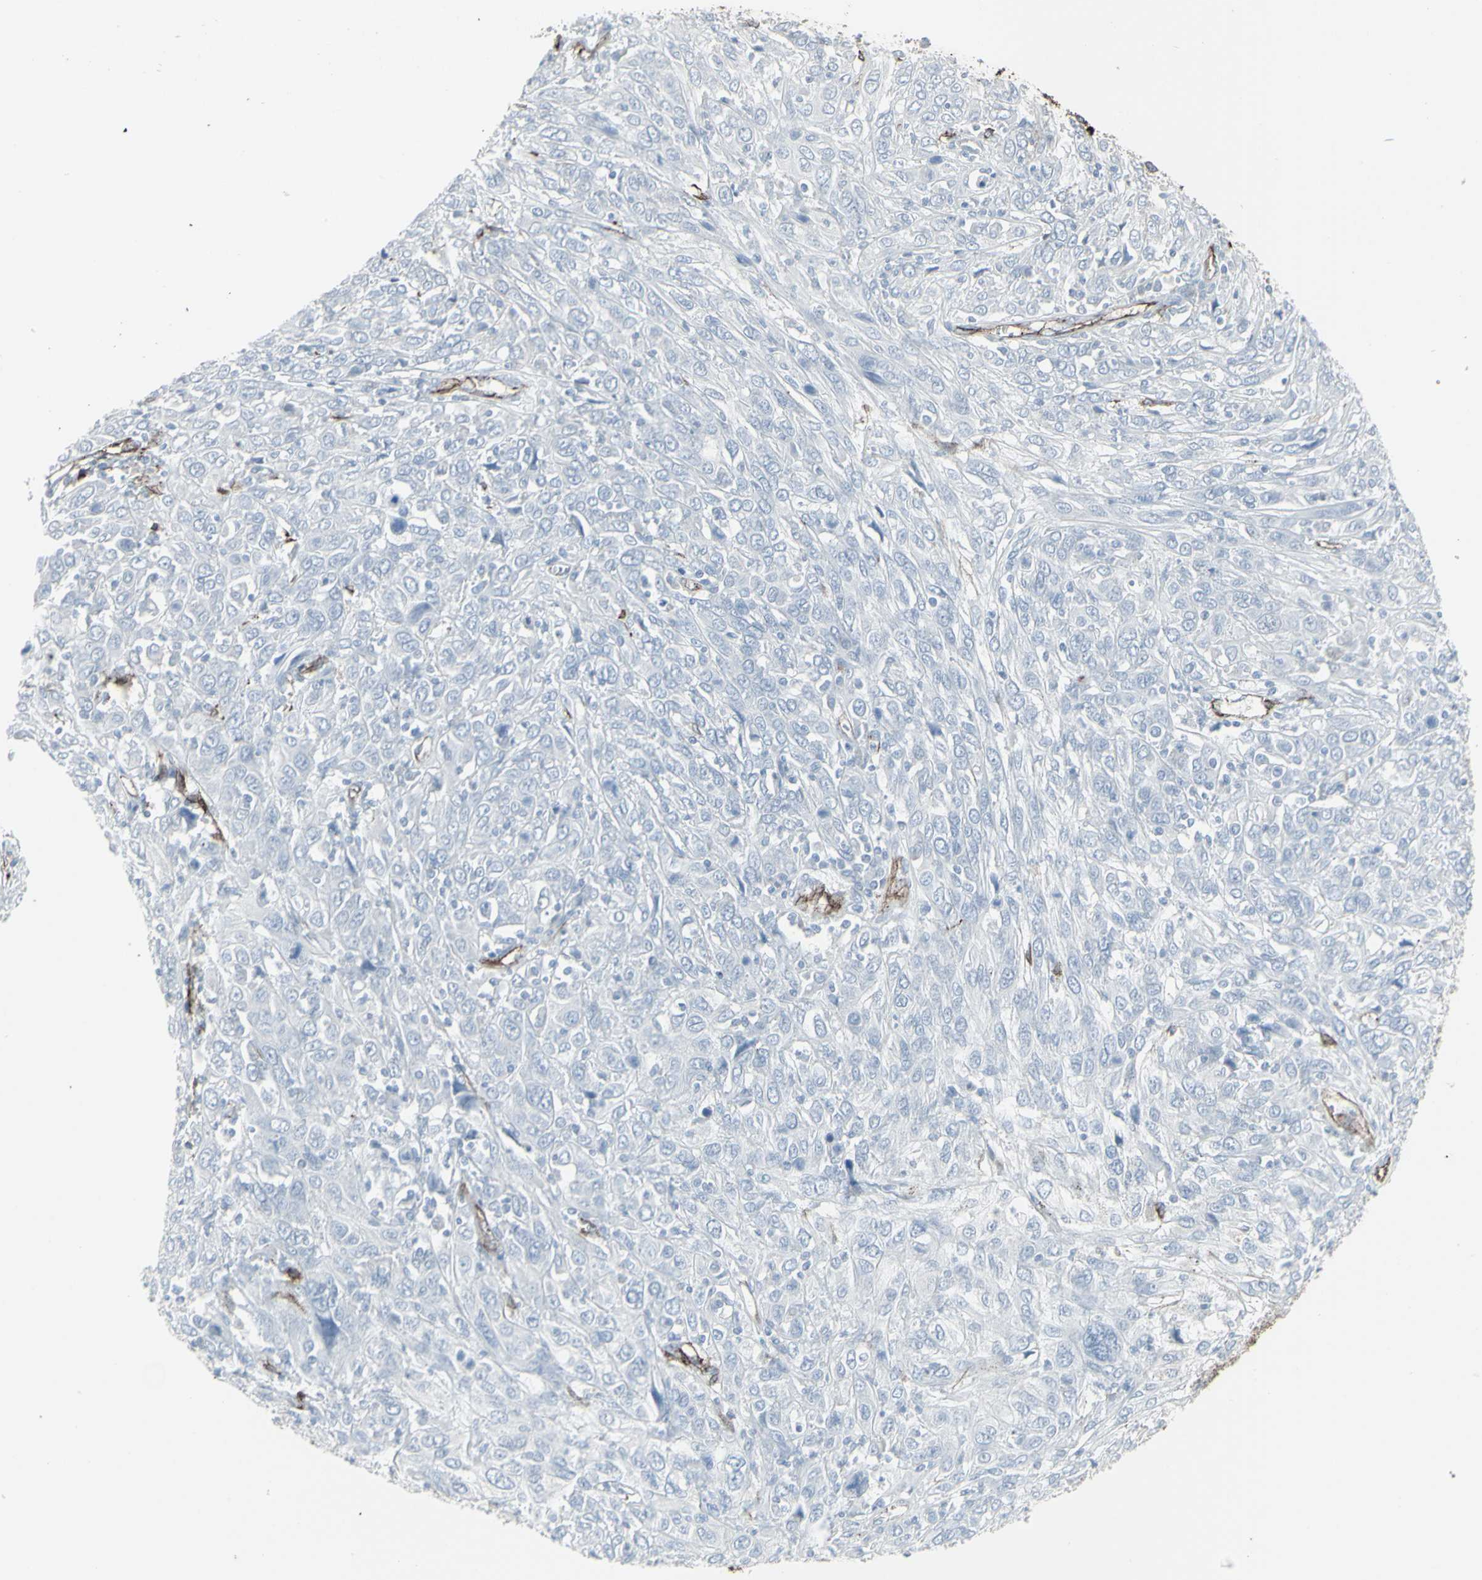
{"staining": {"intensity": "negative", "quantity": "none", "location": "none"}, "tissue": "cervical cancer", "cell_type": "Tumor cells", "image_type": "cancer", "snomed": [{"axis": "morphology", "description": "Squamous cell carcinoma, NOS"}, {"axis": "topography", "description": "Cervix"}], "caption": "Human cervical cancer (squamous cell carcinoma) stained for a protein using IHC displays no staining in tumor cells.", "gene": "GJA1", "patient": {"sex": "female", "age": 46}}